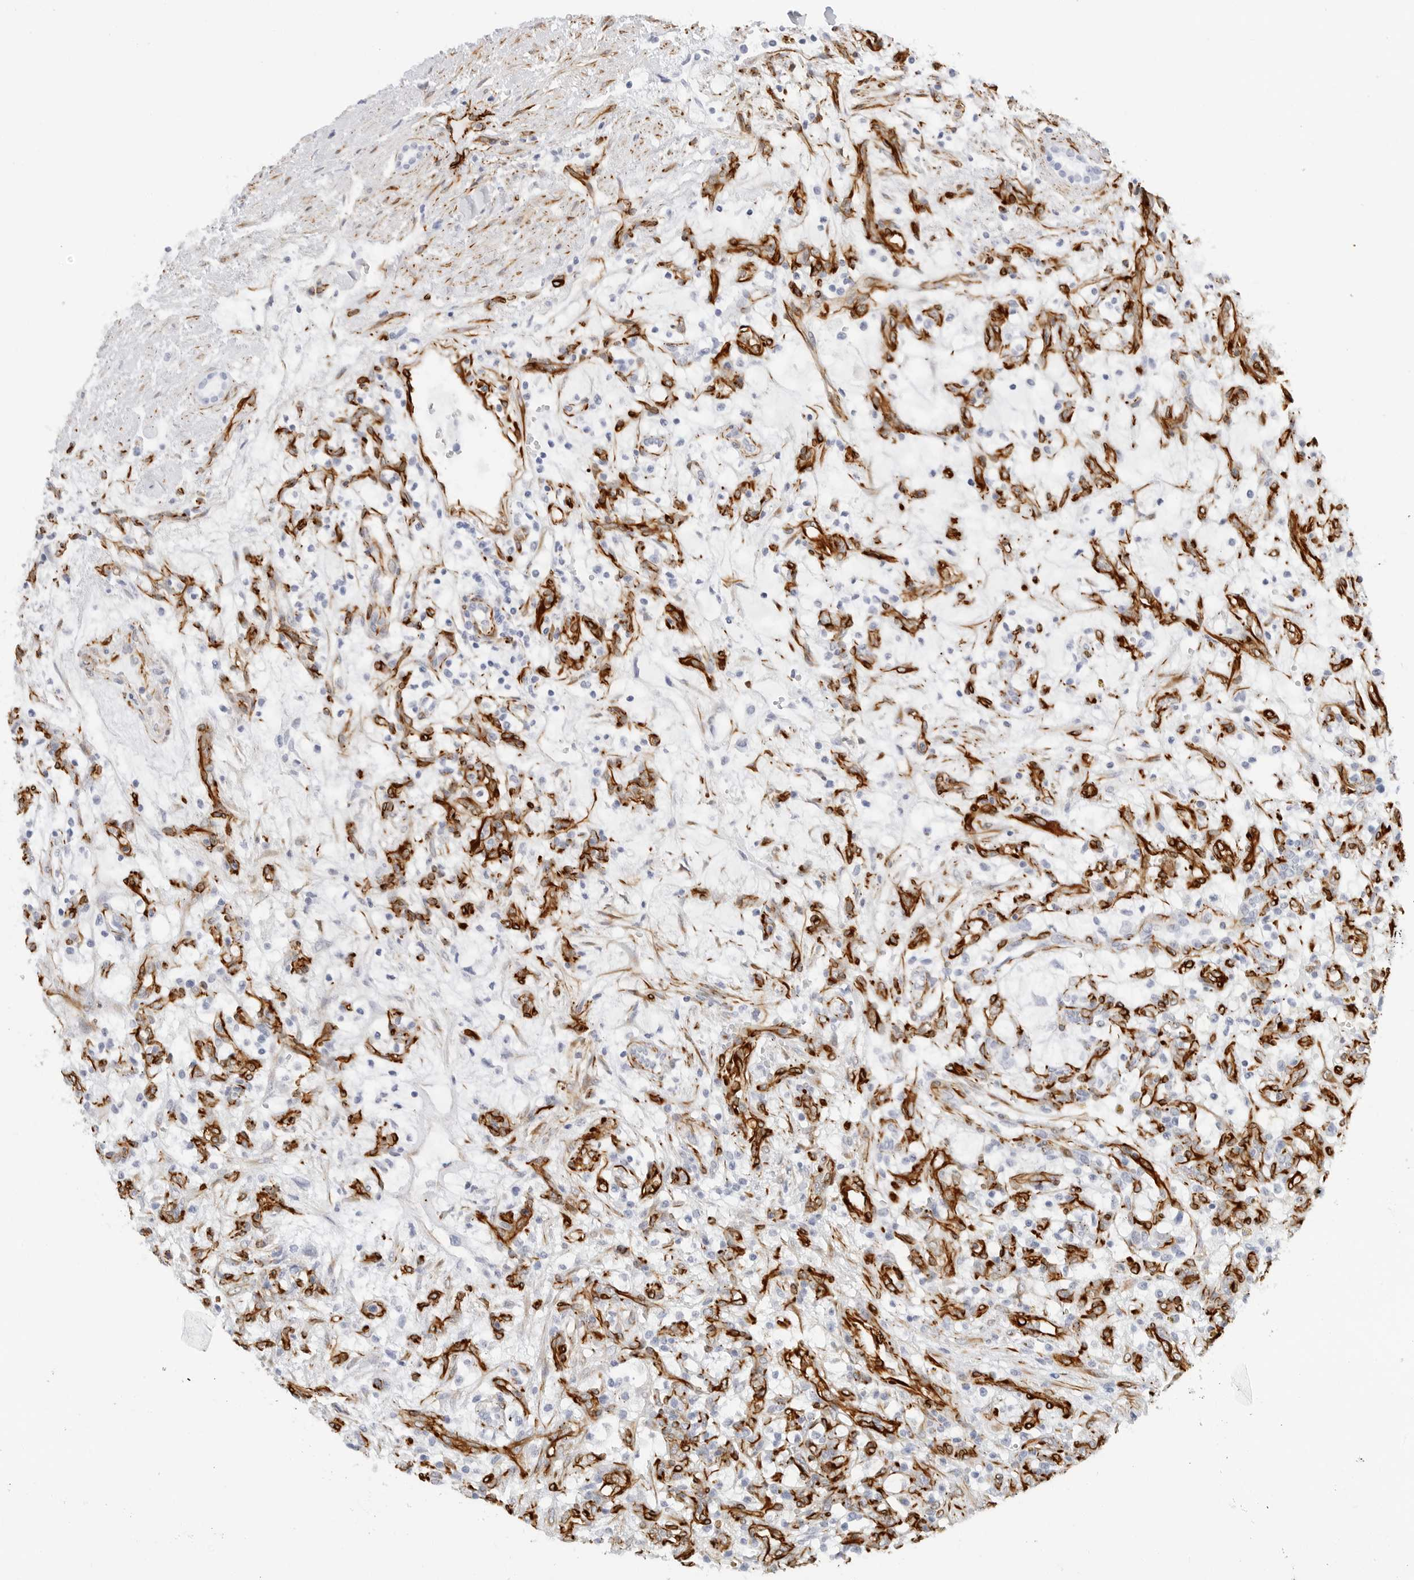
{"staining": {"intensity": "negative", "quantity": "none", "location": "none"}, "tissue": "renal cancer", "cell_type": "Tumor cells", "image_type": "cancer", "snomed": [{"axis": "morphology", "description": "Adenocarcinoma, NOS"}, {"axis": "topography", "description": "Kidney"}], "caption": "Tumor cells are negative for protein expression in human renal cancer.", "gene": "NES", "patient": {"sex": "female", "age": 57}}